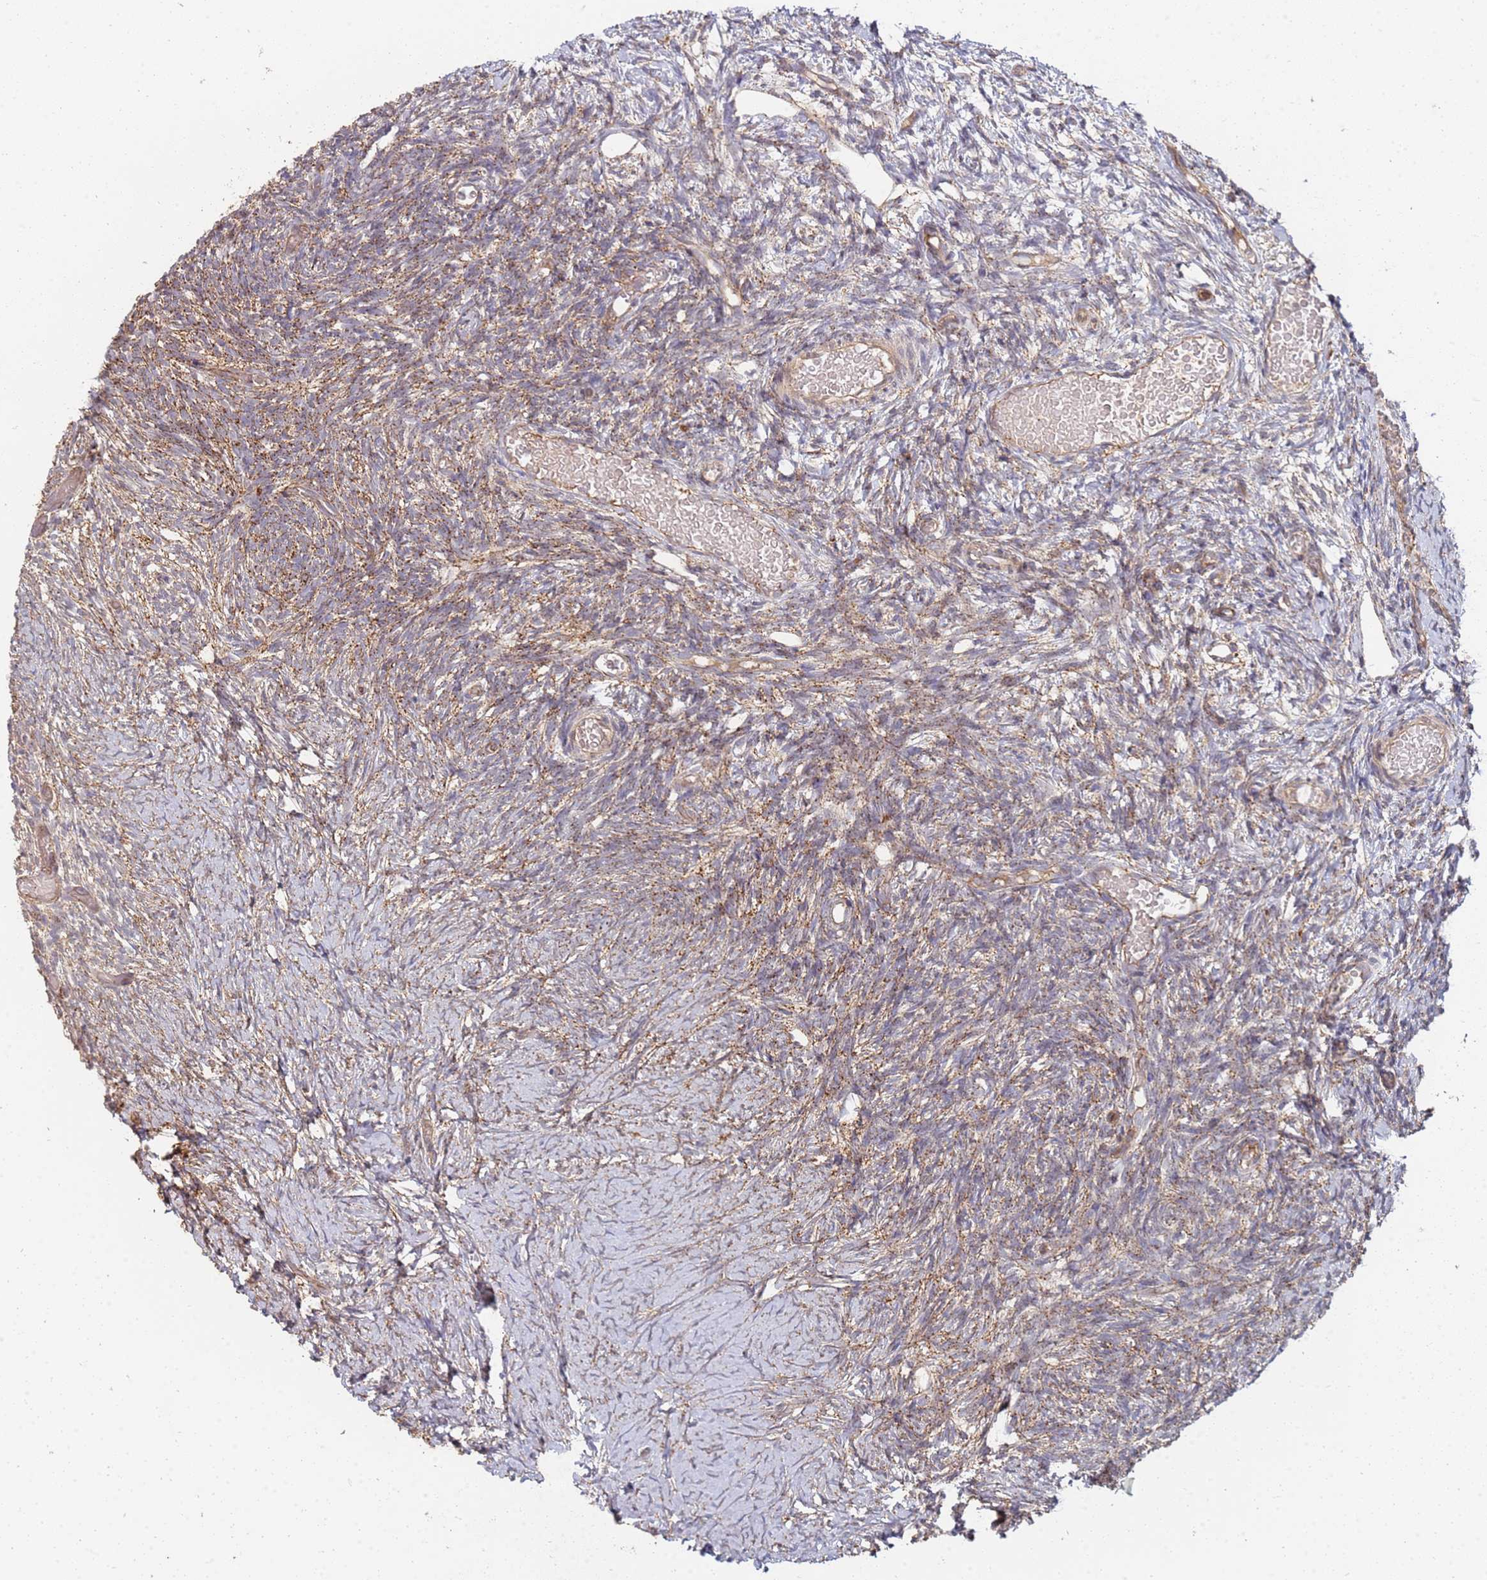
{"staining": {"intensity": "moderate", "quantity": ">75%", "location": "cytoplasmic/membranous"}, "tissue": "ovary", "cell_type": "Ovarian stroma cells", "image_type": "normal", "snomed": [{"axis": "morphology", "description": "Normal tissue, NOS"}, {"axis": "topography", "description": "Ovary"}], "caption": "Ovary stained with DAB IHC demonstrates medium levels of moderate cytoplasmic/membranous positivity in approximately >75% of ovarian stroma cells.", "gene": "ABCB6", "patient": {"sex": "female", "age": 39}}